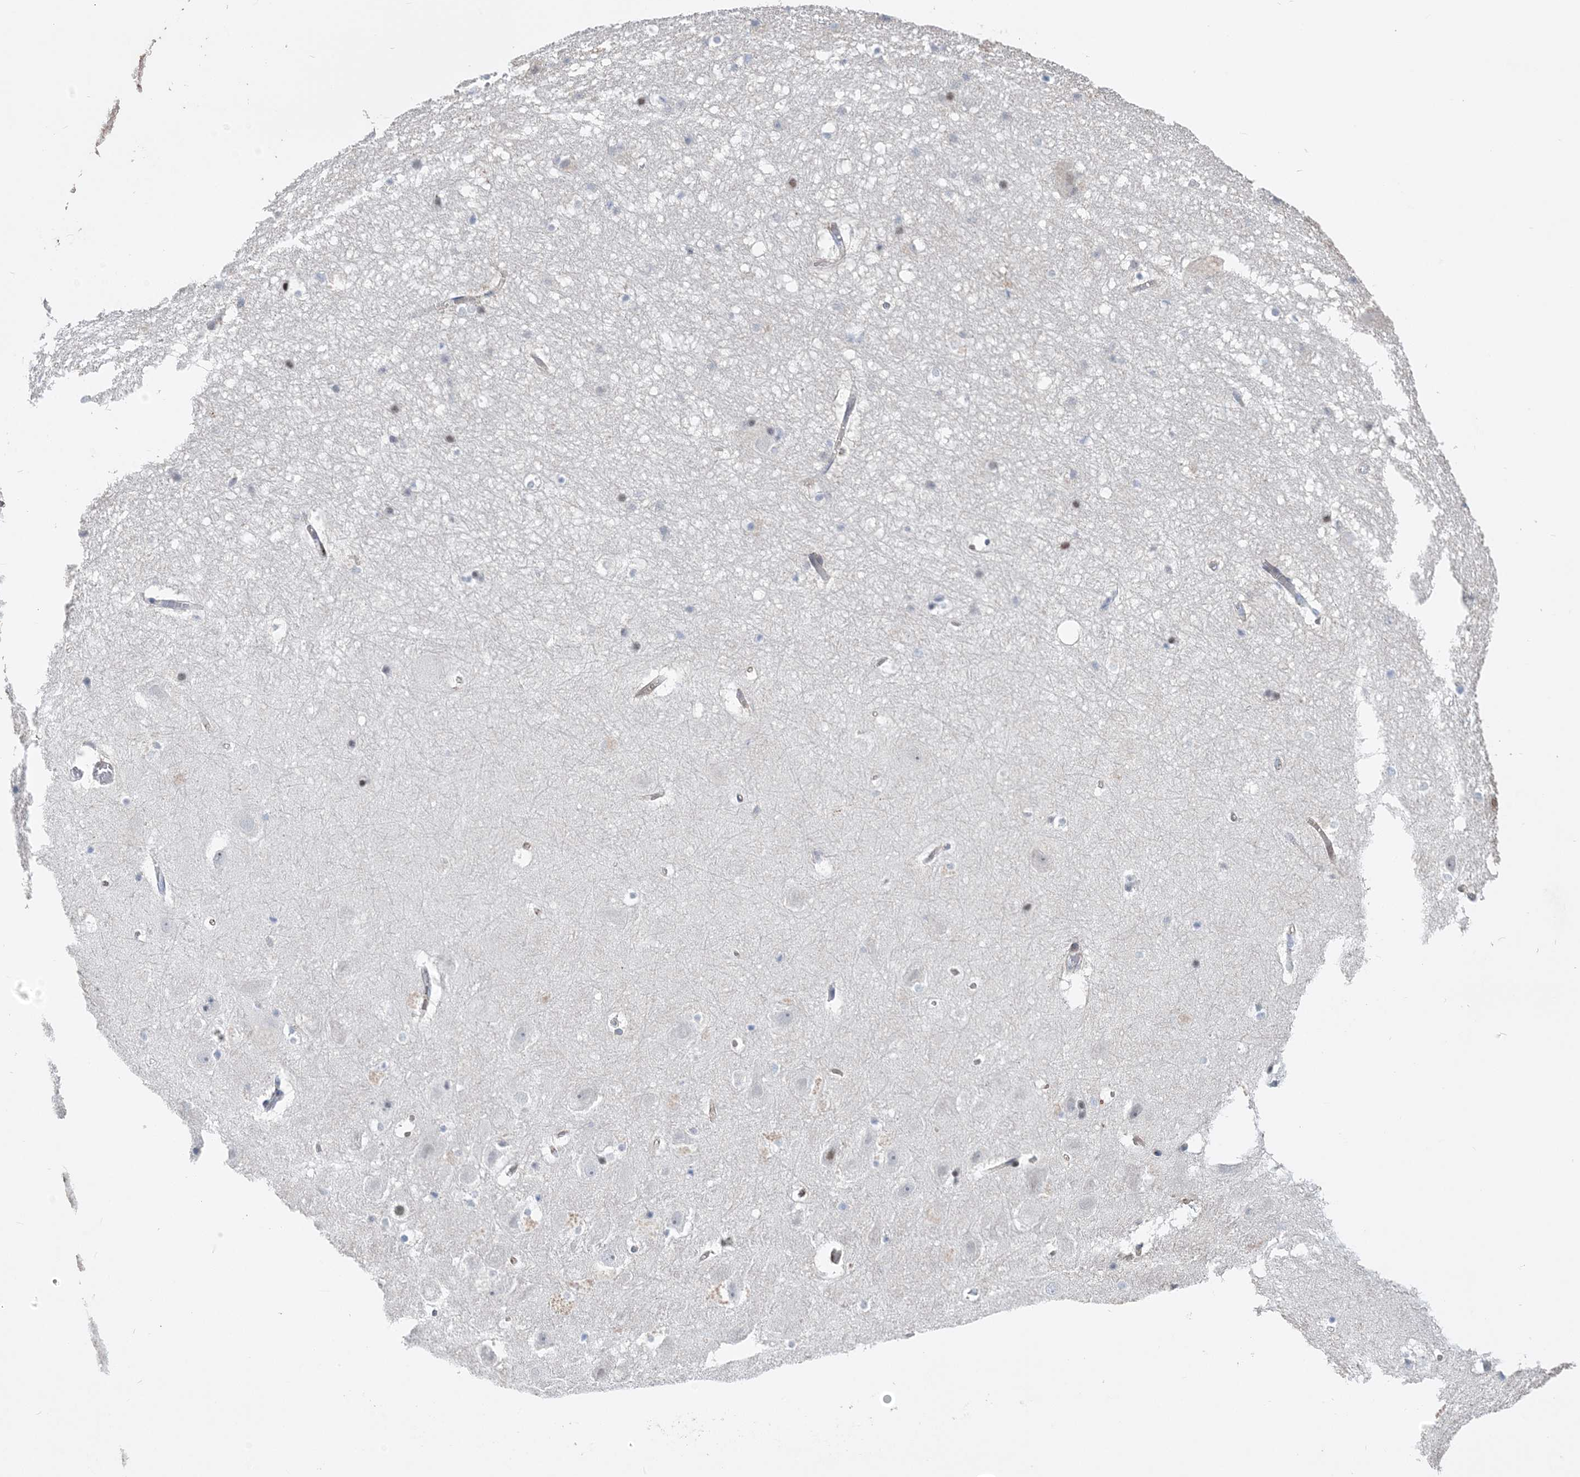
{"staining": {"intensity": "negative", "quantity": "none", "location": "none"}, "tissue": "hippocampus", "cell_type": "Glial cells", "image_type": "normal", "snomed": [{"axis": "morphology", "description": "Normal tissue, NOS"}, {"axis": "topography", "description": "Hippocampus"}], "caption": "Histopathology image shows no significant protein staining in glial cells of unremarkable hippocampus. Brightfield microscopy of immunohistochemistry (IHC) stained with DAB (3,3'-diaminobenzidine) (brown) and hematoxylin (blue), captured at high magnification.", "gene": "RNPEPL1", "patient": {"sex": "female", "age": 52}}